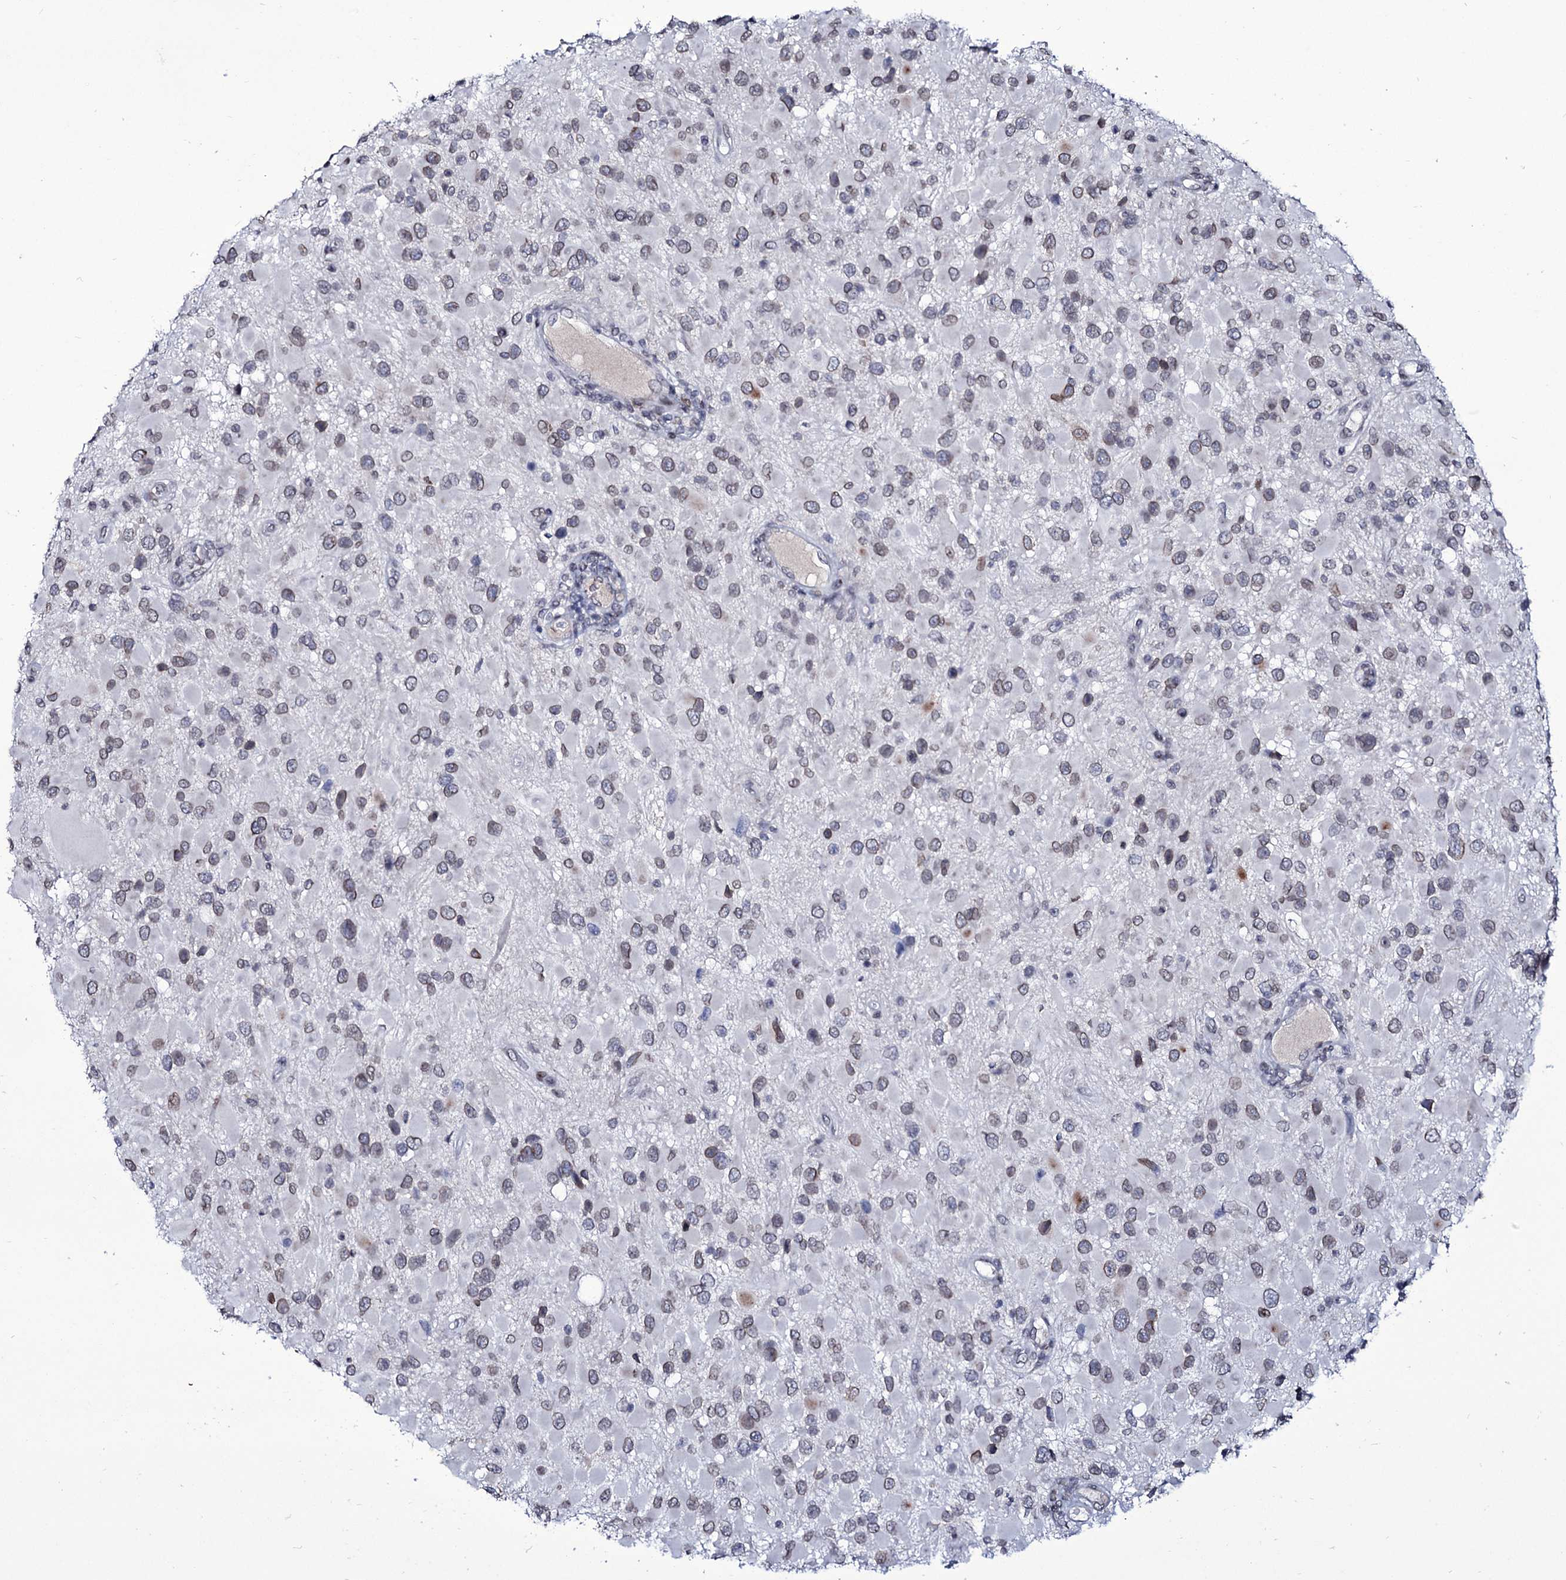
{"staining": {"intensity": "negative", "quantity": "none", "location": "none"}, "tissue": "glioma", "cell_type": "Tumor cells", "image_type": "cancer", "snomed": [{"axis": "morphology", "description": "Glioma, malignant, High grade"}, {"axis": "topography", "description": "Brain"}], "caption": "Protein analysis of malignant glioma (high-grade) demonstrates no significant positivity in tumor cells.", "gene": "ZC3H12C", "patient": {"sex": "male", "age": 53}}